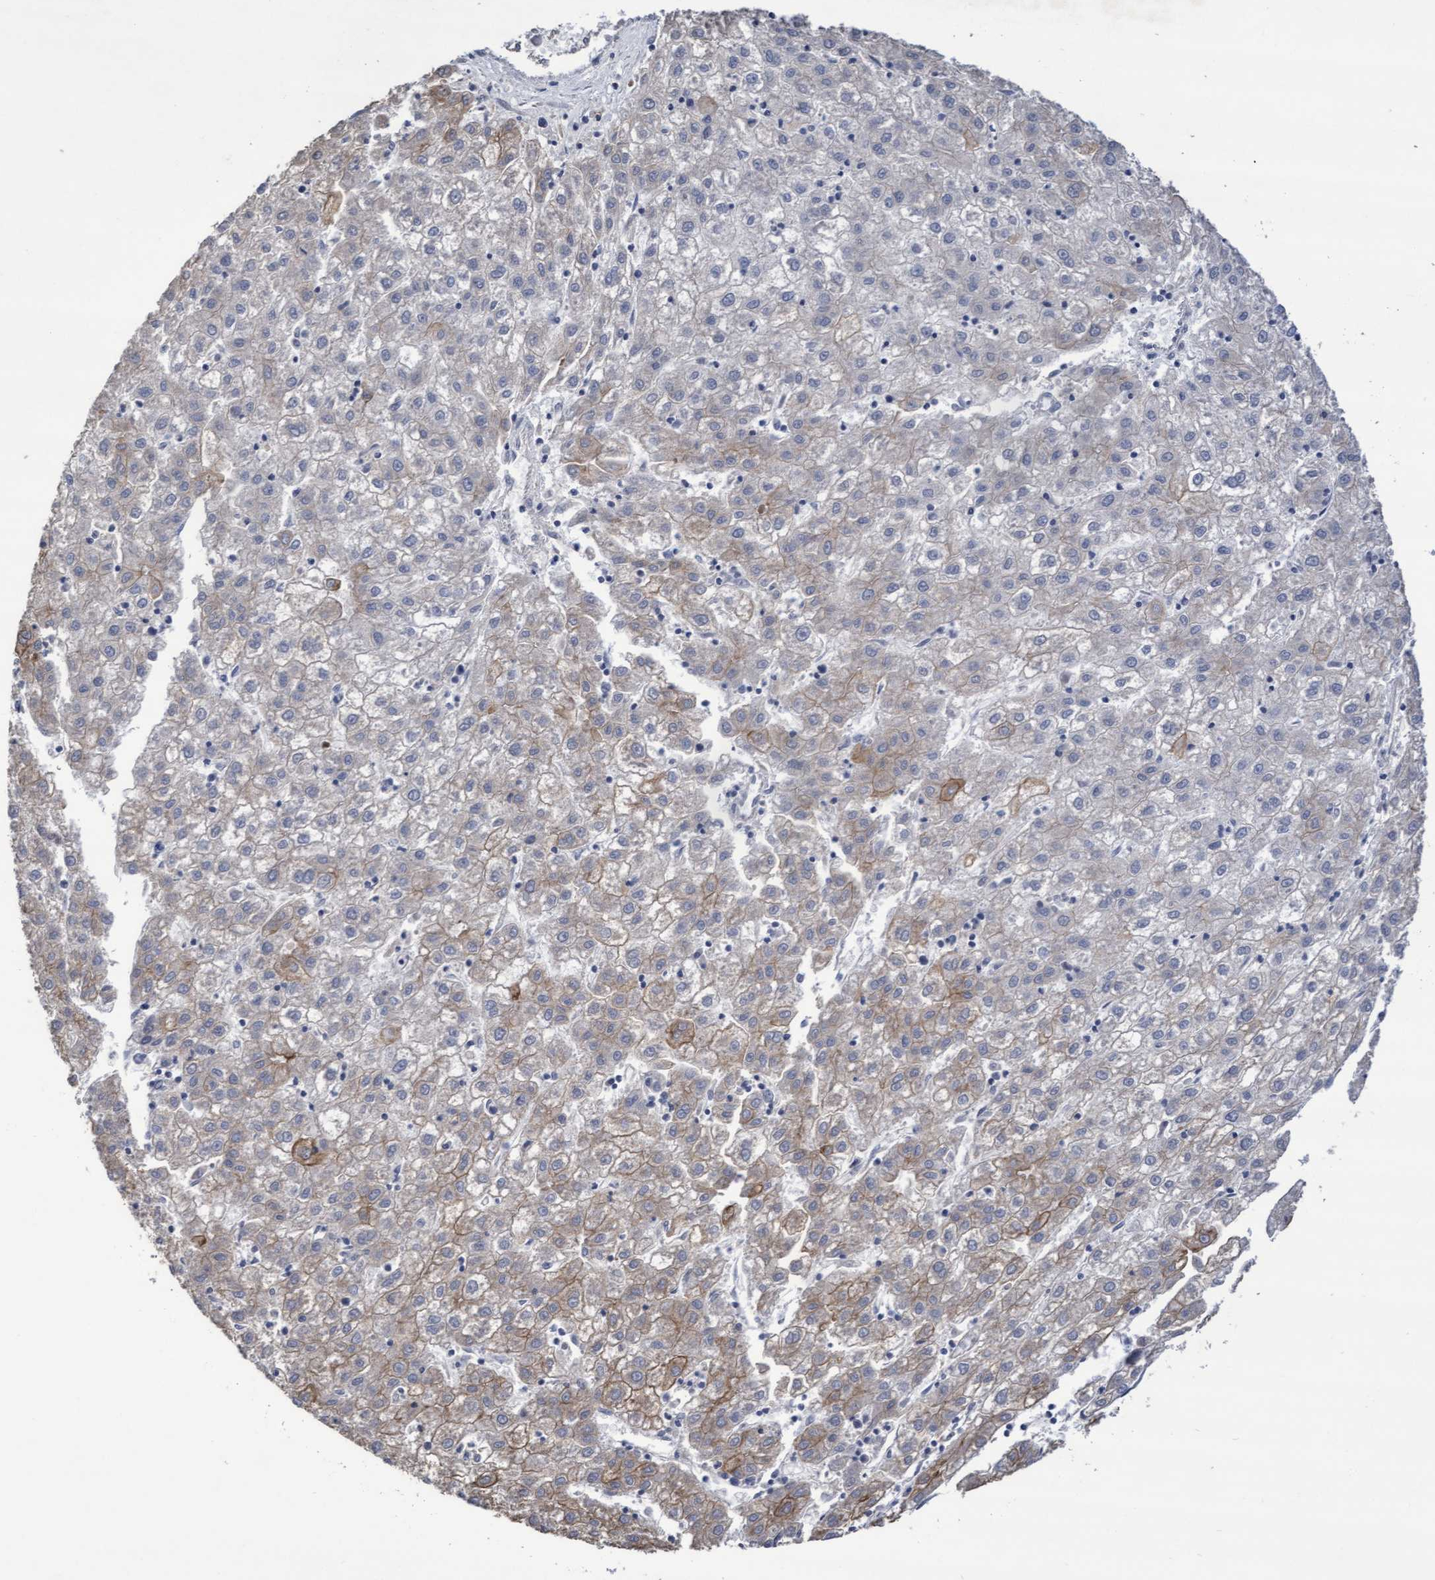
{"staining": {"intensity": "weak", "quantity": "25%-75%", "location": "cytoplasmic/membranous"}, "tissue": "liver cancer", "cell_type": "Tumor cells", "image_type": "cancer", "snomed": [{"axis": "morphology", "description": "Carcinoma, Hepatocellular, NOS"}, {"axis": "topography", "description": "Liver"}], "caption": "Liver hepatocellular carcinoma stained with DAB (3,3'-diaminobenzidine) immunohistochemistry (IHC) reveals low levels of weak cytoplasmic/membranous expression in approximately 25%-75% of tumor cells.", "gene": "KRT24", "patient": {"sex": "male", "age": 72}}